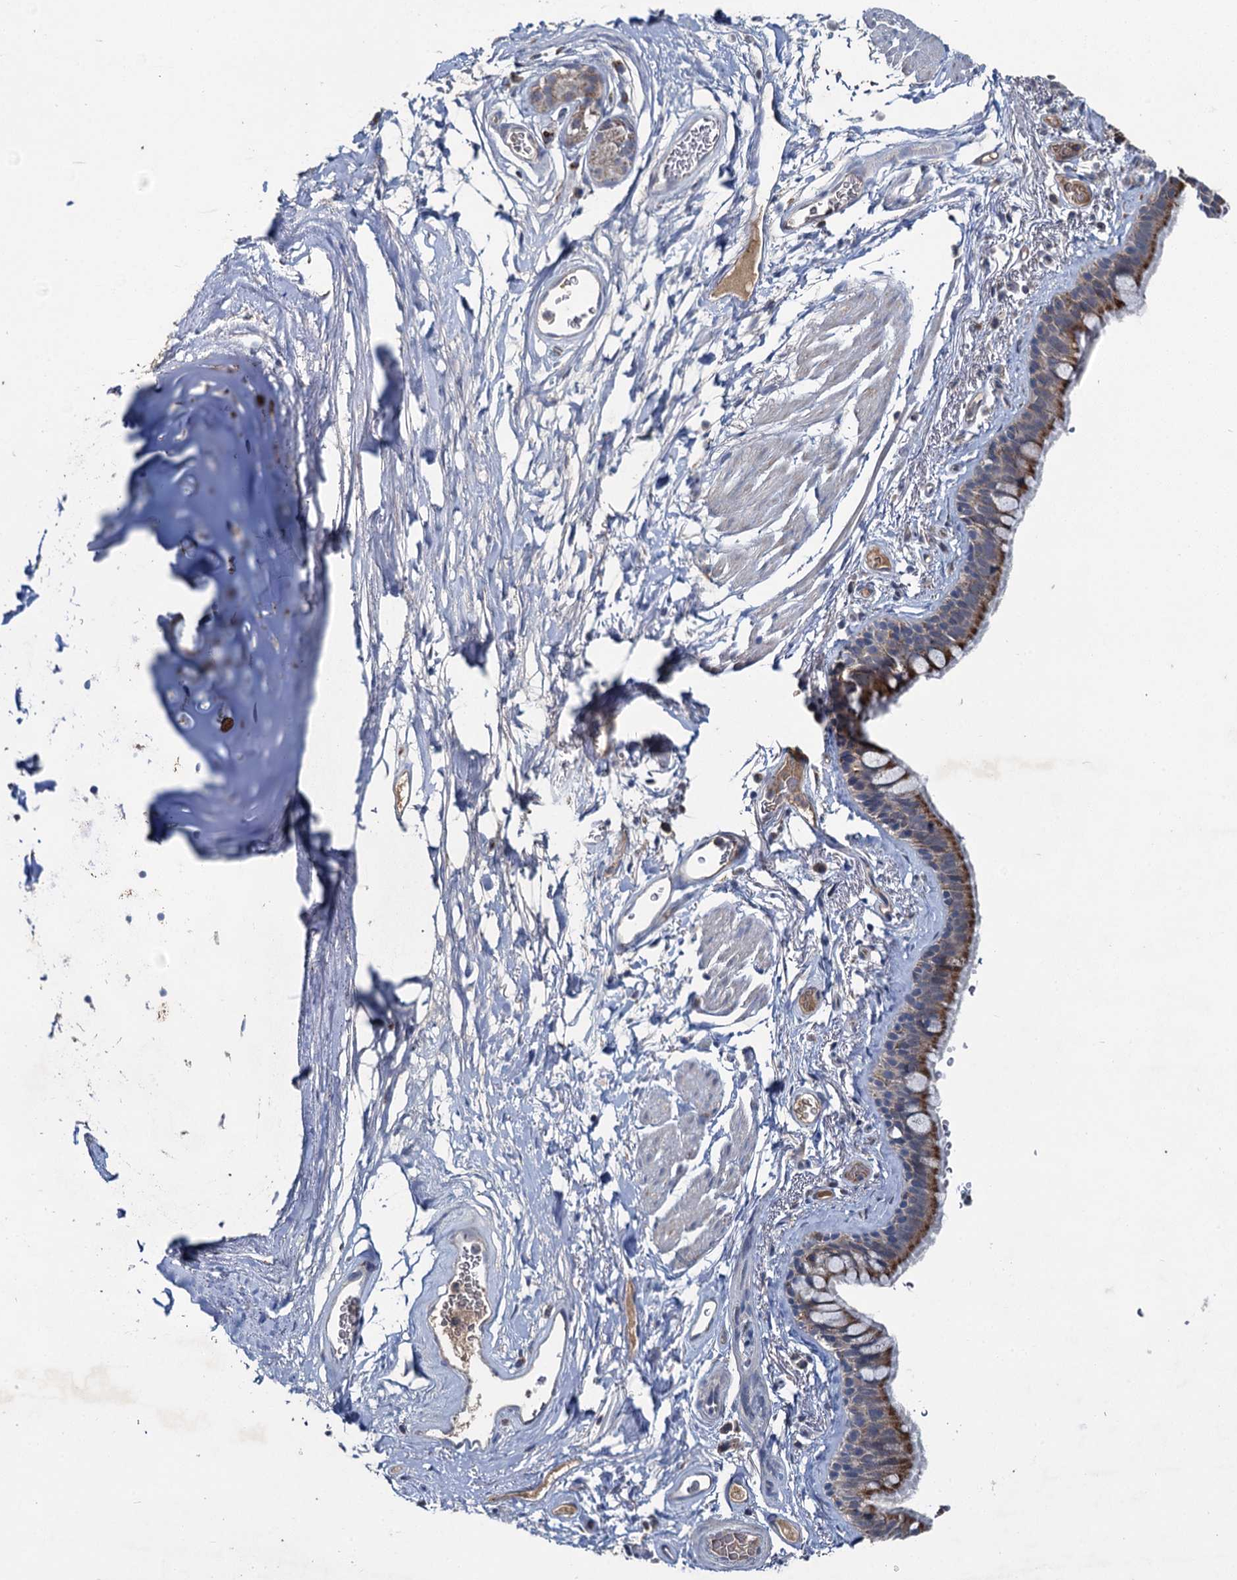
{"staining": {"intensity": "moderate", "quantity": "25%-75%", "location": "cytoplasmic/membranous"}, "tissue": "bronchus", "cell_type": "Respiratory epithelial cells", "image_type": "normal", "snomed": [{"axis": "morphology", "description": "Normal tissue, NOS"}, {"axis": "topography", "description": "Cartilage tissue"}], "caption": "Immunohistochemistry (DAB (3,3'-diaminobenzidine)) staining of benign human bronchus demonstrates moderate cytoplasmic/membranous protein staining in approximately 25%-75% of respiratory epithelial cells.", "gene": "METTL4", "patient": {"sex": "male", "age": 63}}